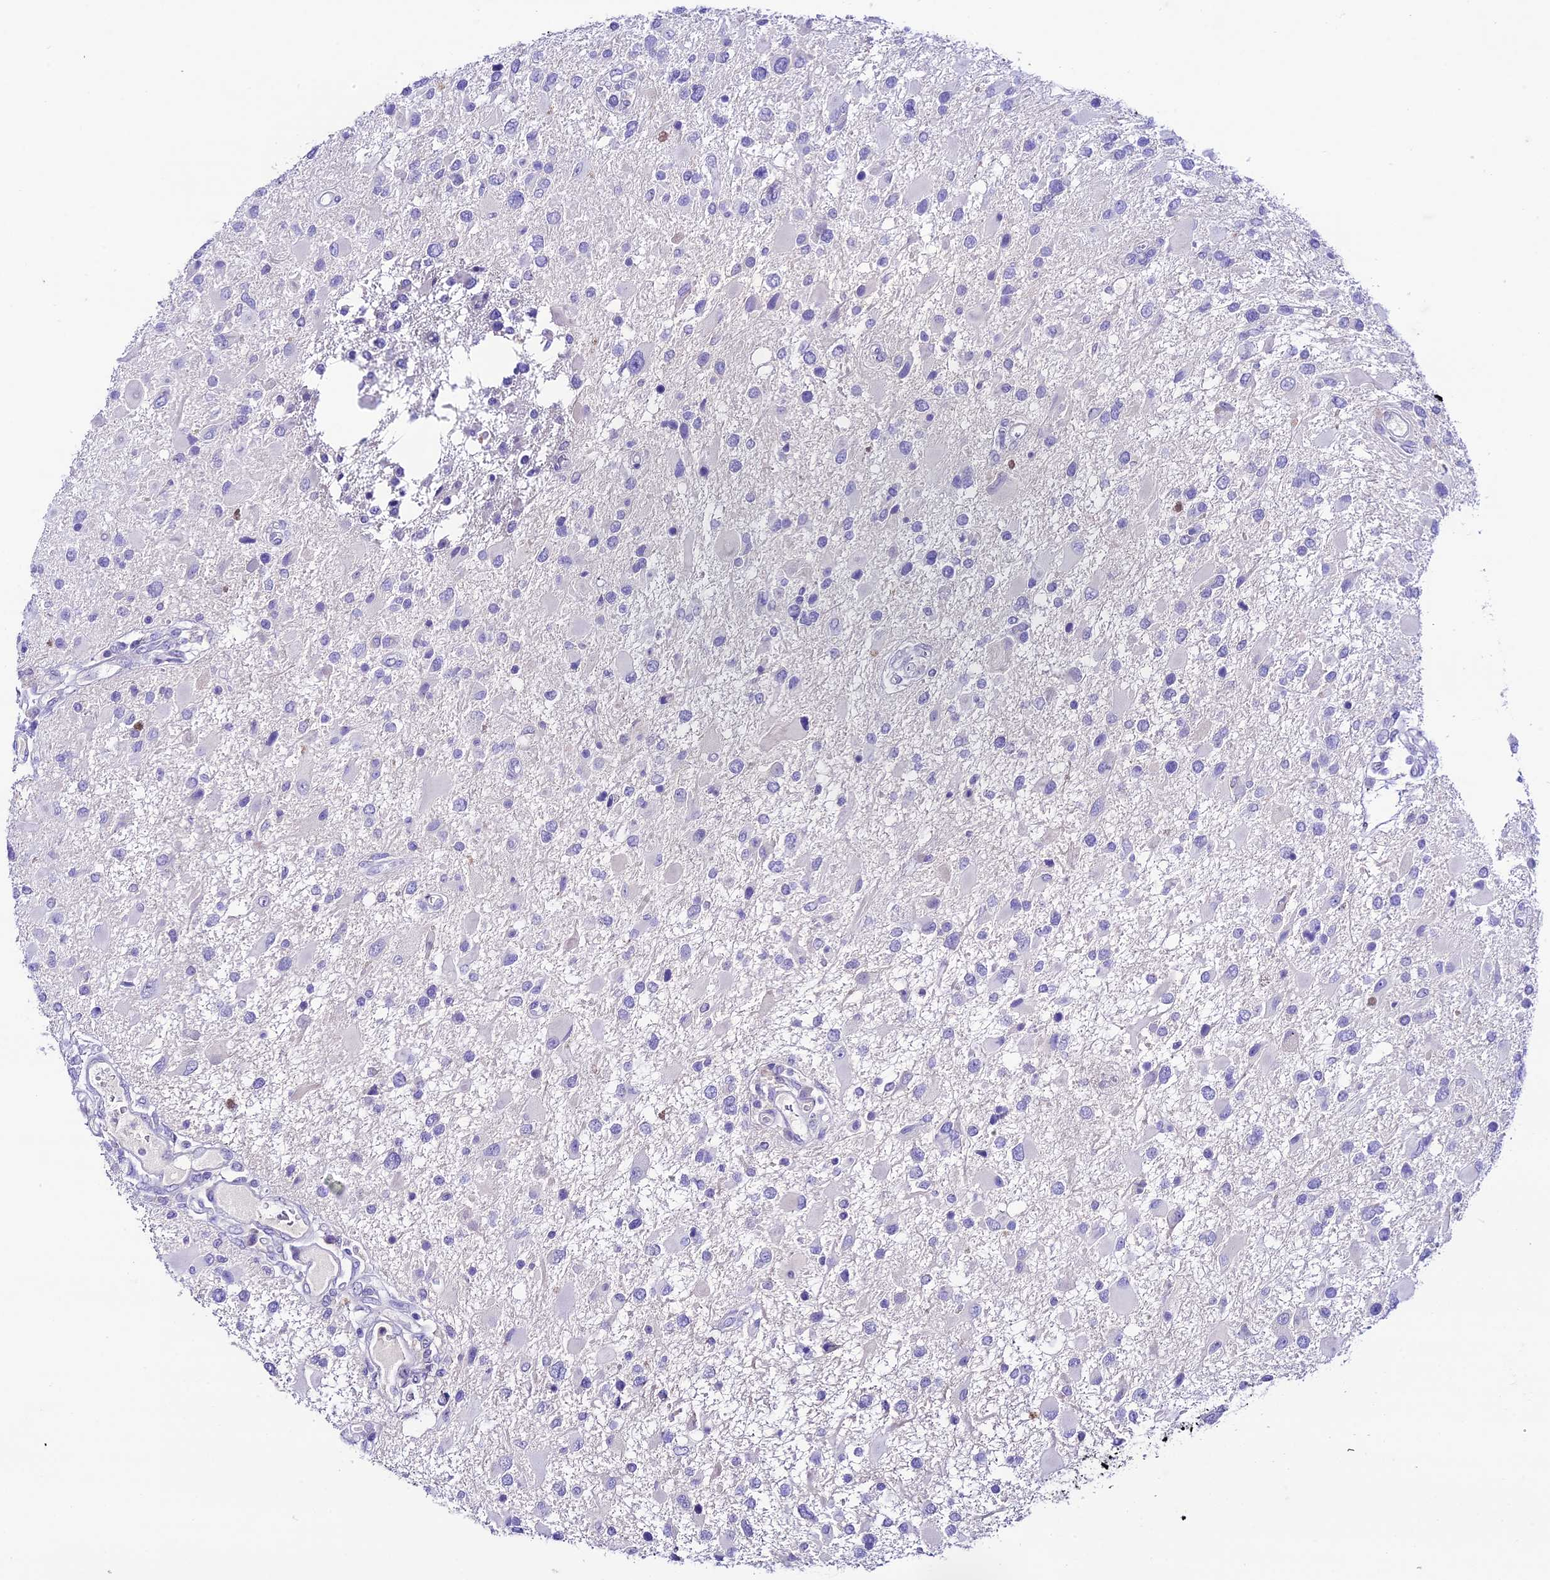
{"staining": {"intensity": "negative", "quantity": "none", "location": "none"}, "tissue": "glioma", "cell_type": "Tumor cells", "image_type": "cancer", "snomed": [{"axis": "morphology", "description": "Glioma, malignant, High grade"}, {"axis": "topography", "description": "Brain"}], "caption": "IHC histopathology image of glioma stained for a protein (brown), which exhibits no expression in tumor cells.", "gene": "NLRP6", "patient": {"sex": "male", "age": 53}}